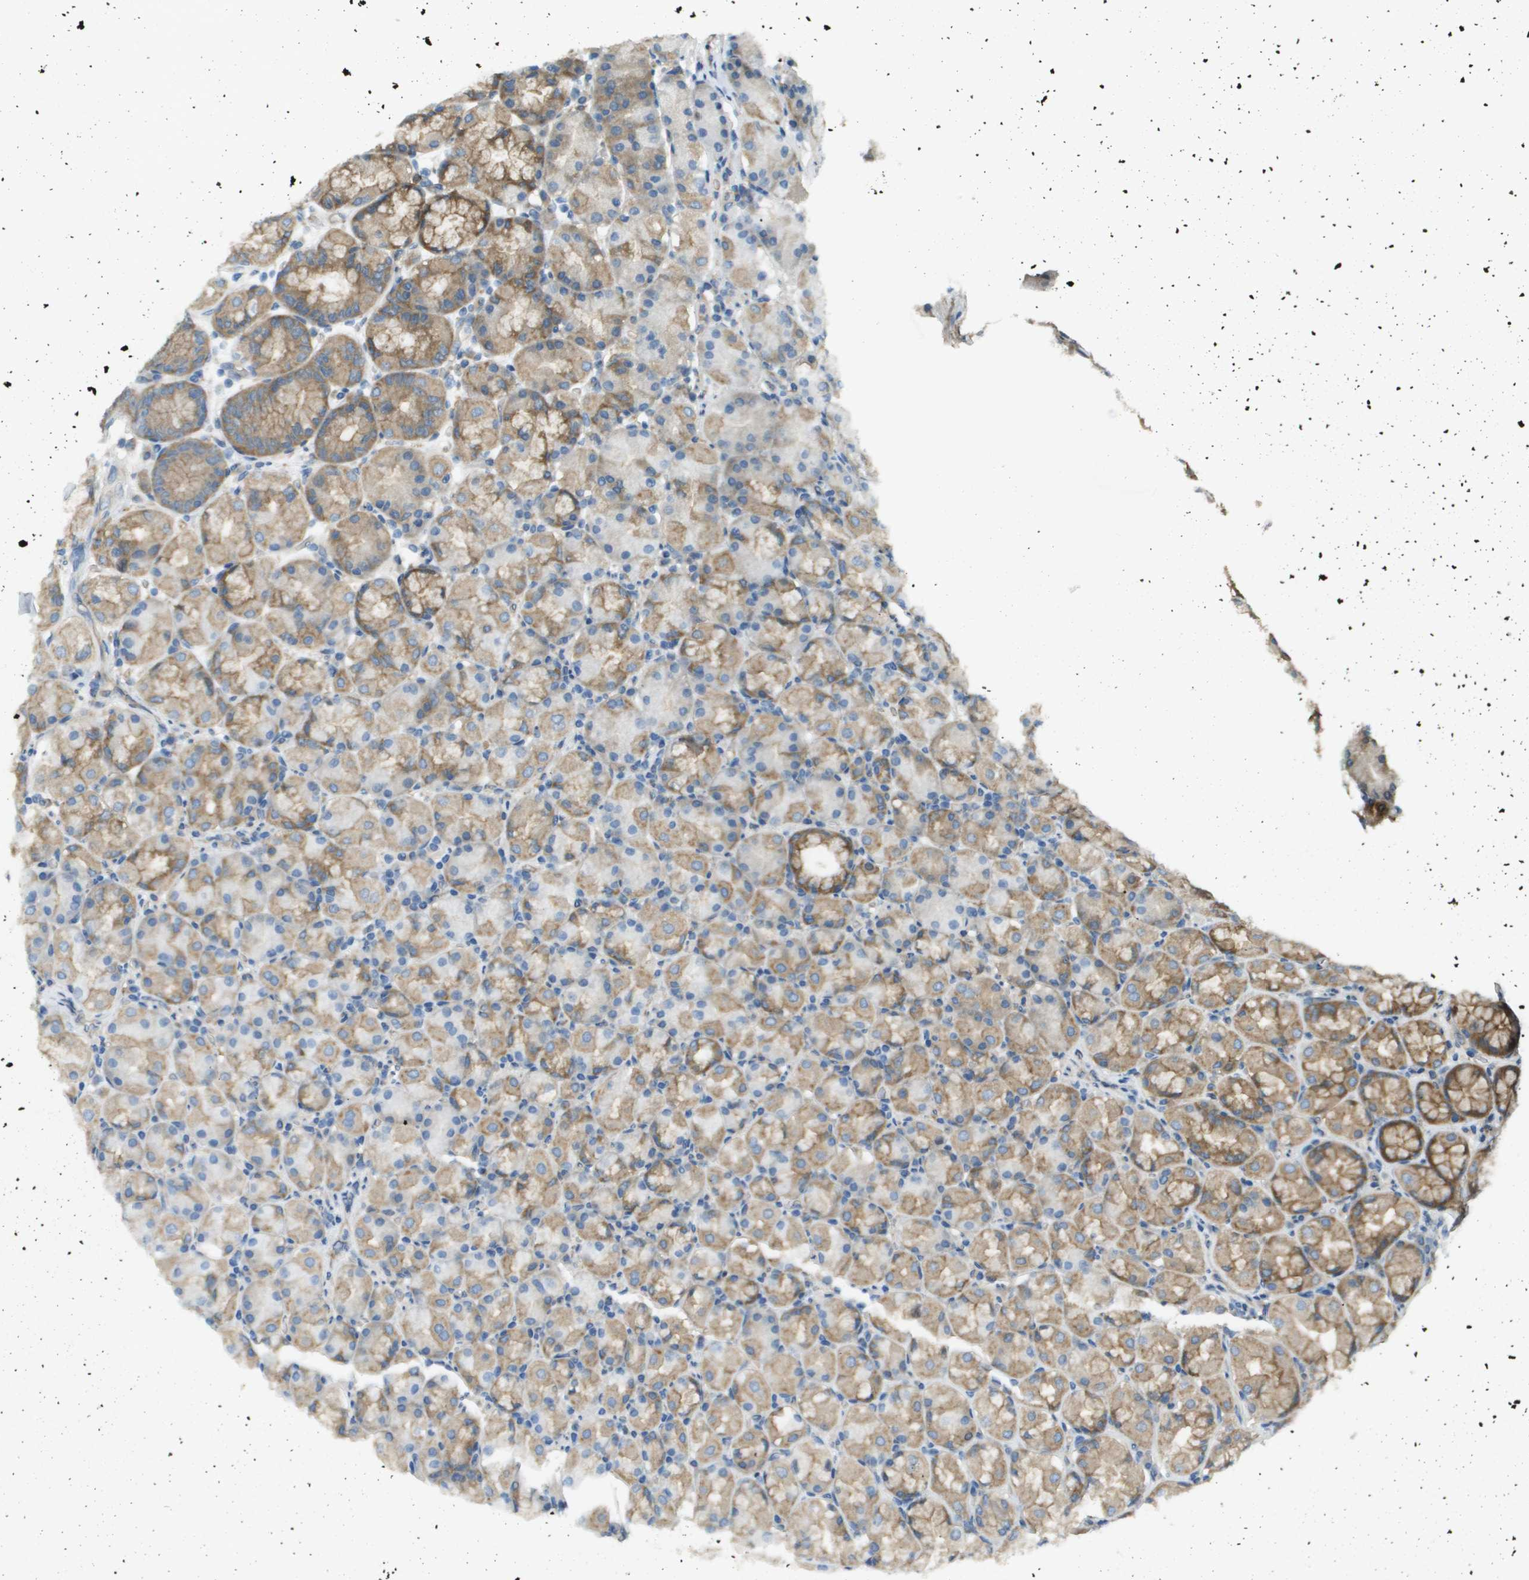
{"staining": {"intensity": "moderate", "quantity": ">75%", "location": "cytoplasmic/membranous"}, "tissue": "stomach", "cell_type": "Glandular cells", "image_type": "normal", "snomed": [{"axis": "morphology", "description": "Normal tissue, NOS"}, {"axis": "topography", "description": "Stomach, upper"}], "caption": "This histopathology image displays immunohistochemistry (IHC) staining of normal human stomach, with medium moderate cytoplasmic/membranous staining in approximately >75% of glandular cells.", "gene": "CORO1B", "patient": {"sex": "male", "age": 68}}